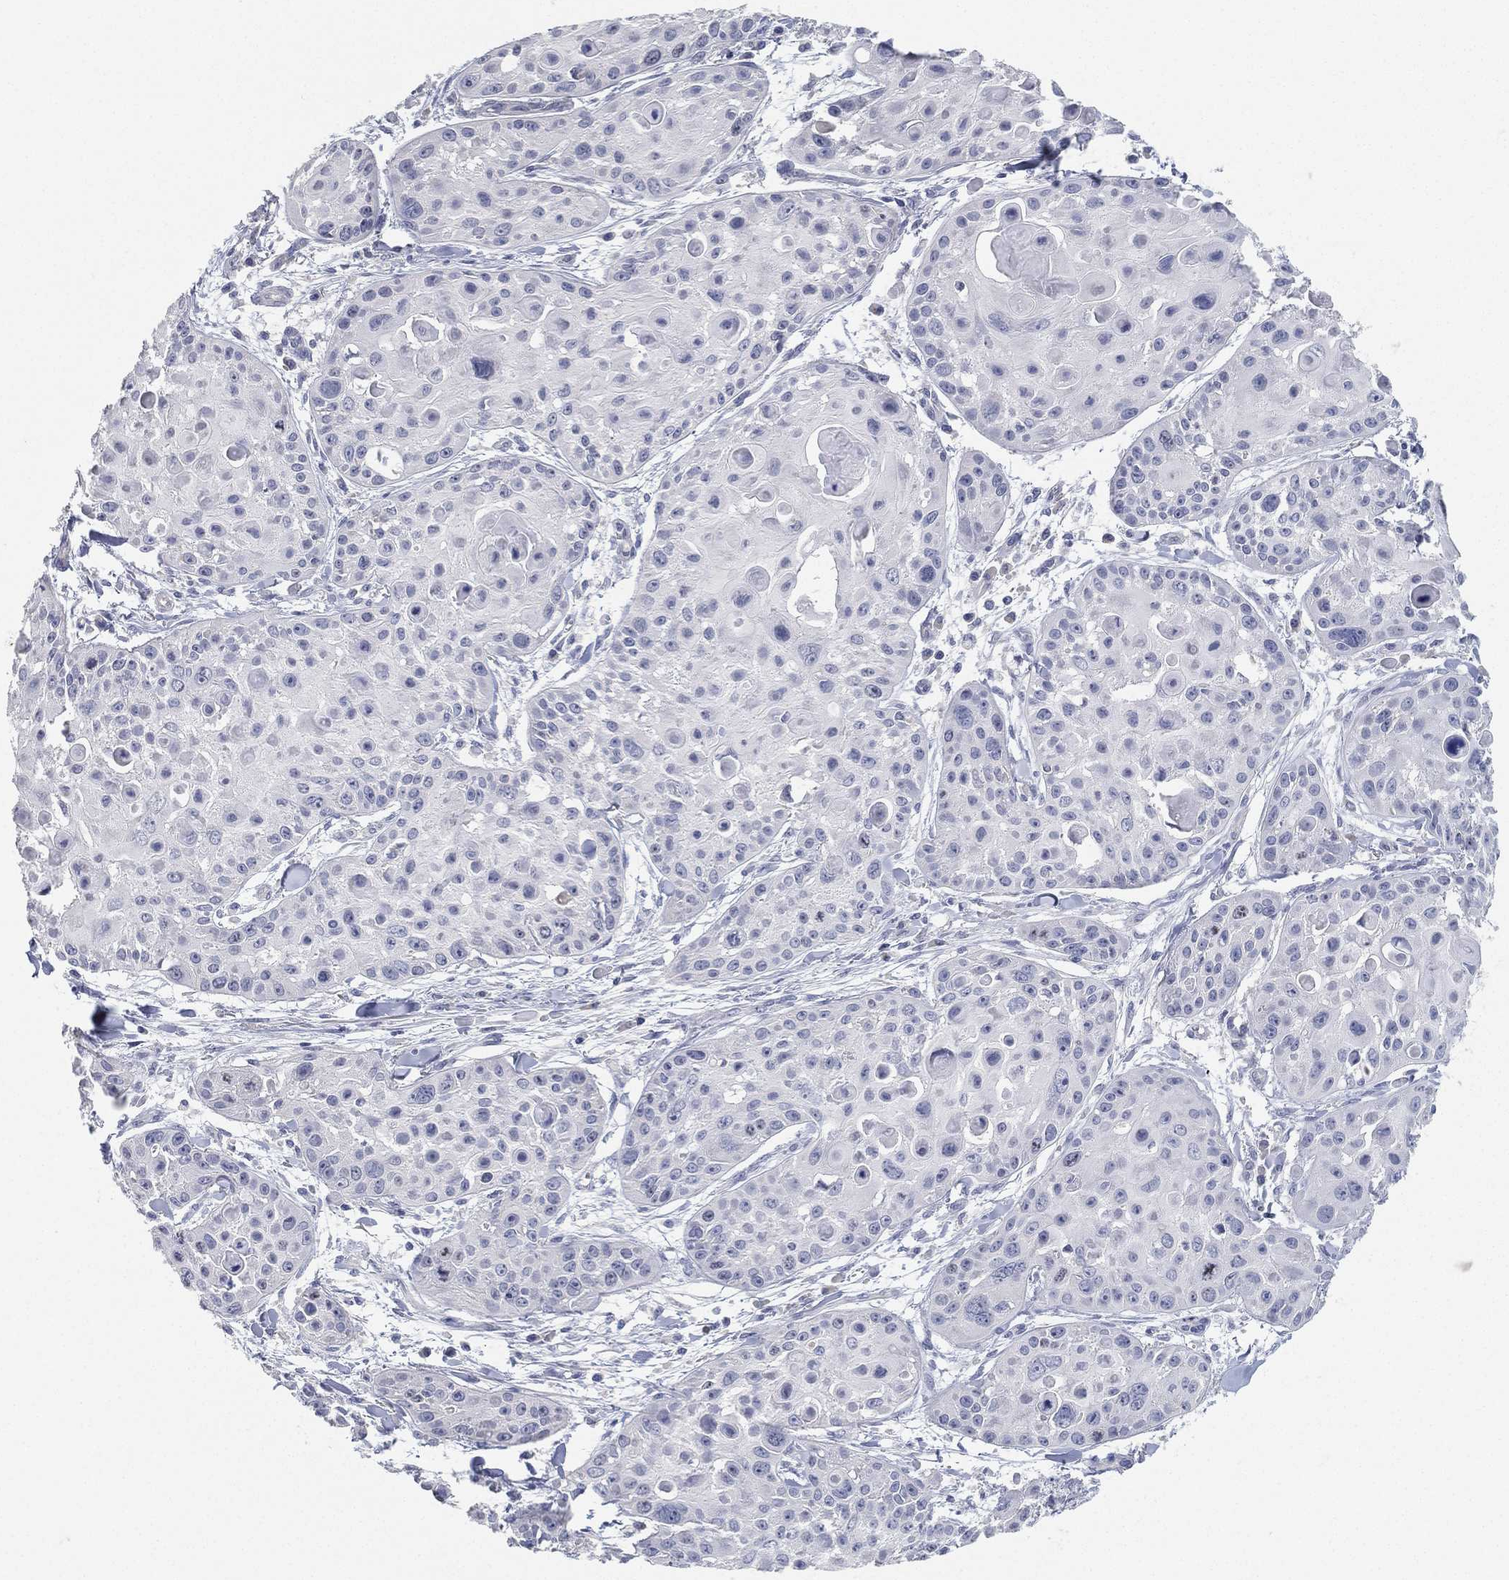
{"staining": {"intensity": "negative", "quantity": "none", "location": "none"}, "tissue": "skin cancer", "cell_type": "Tumor cells", "image_type": "cancer", "snomed": [{"axis": "morphology", "description": "Squamous cell carcinoma, NOS"}, {"axis": "topography", "description": "Skin"}, {"axis": "topography", "description": "Anal"}], "caption": "There is no significant staining in tumor cells of skin cancer (squamous cell carcinoma).", "gene": "FAM187B", "patient": {"sex": "female", "age": 75}}